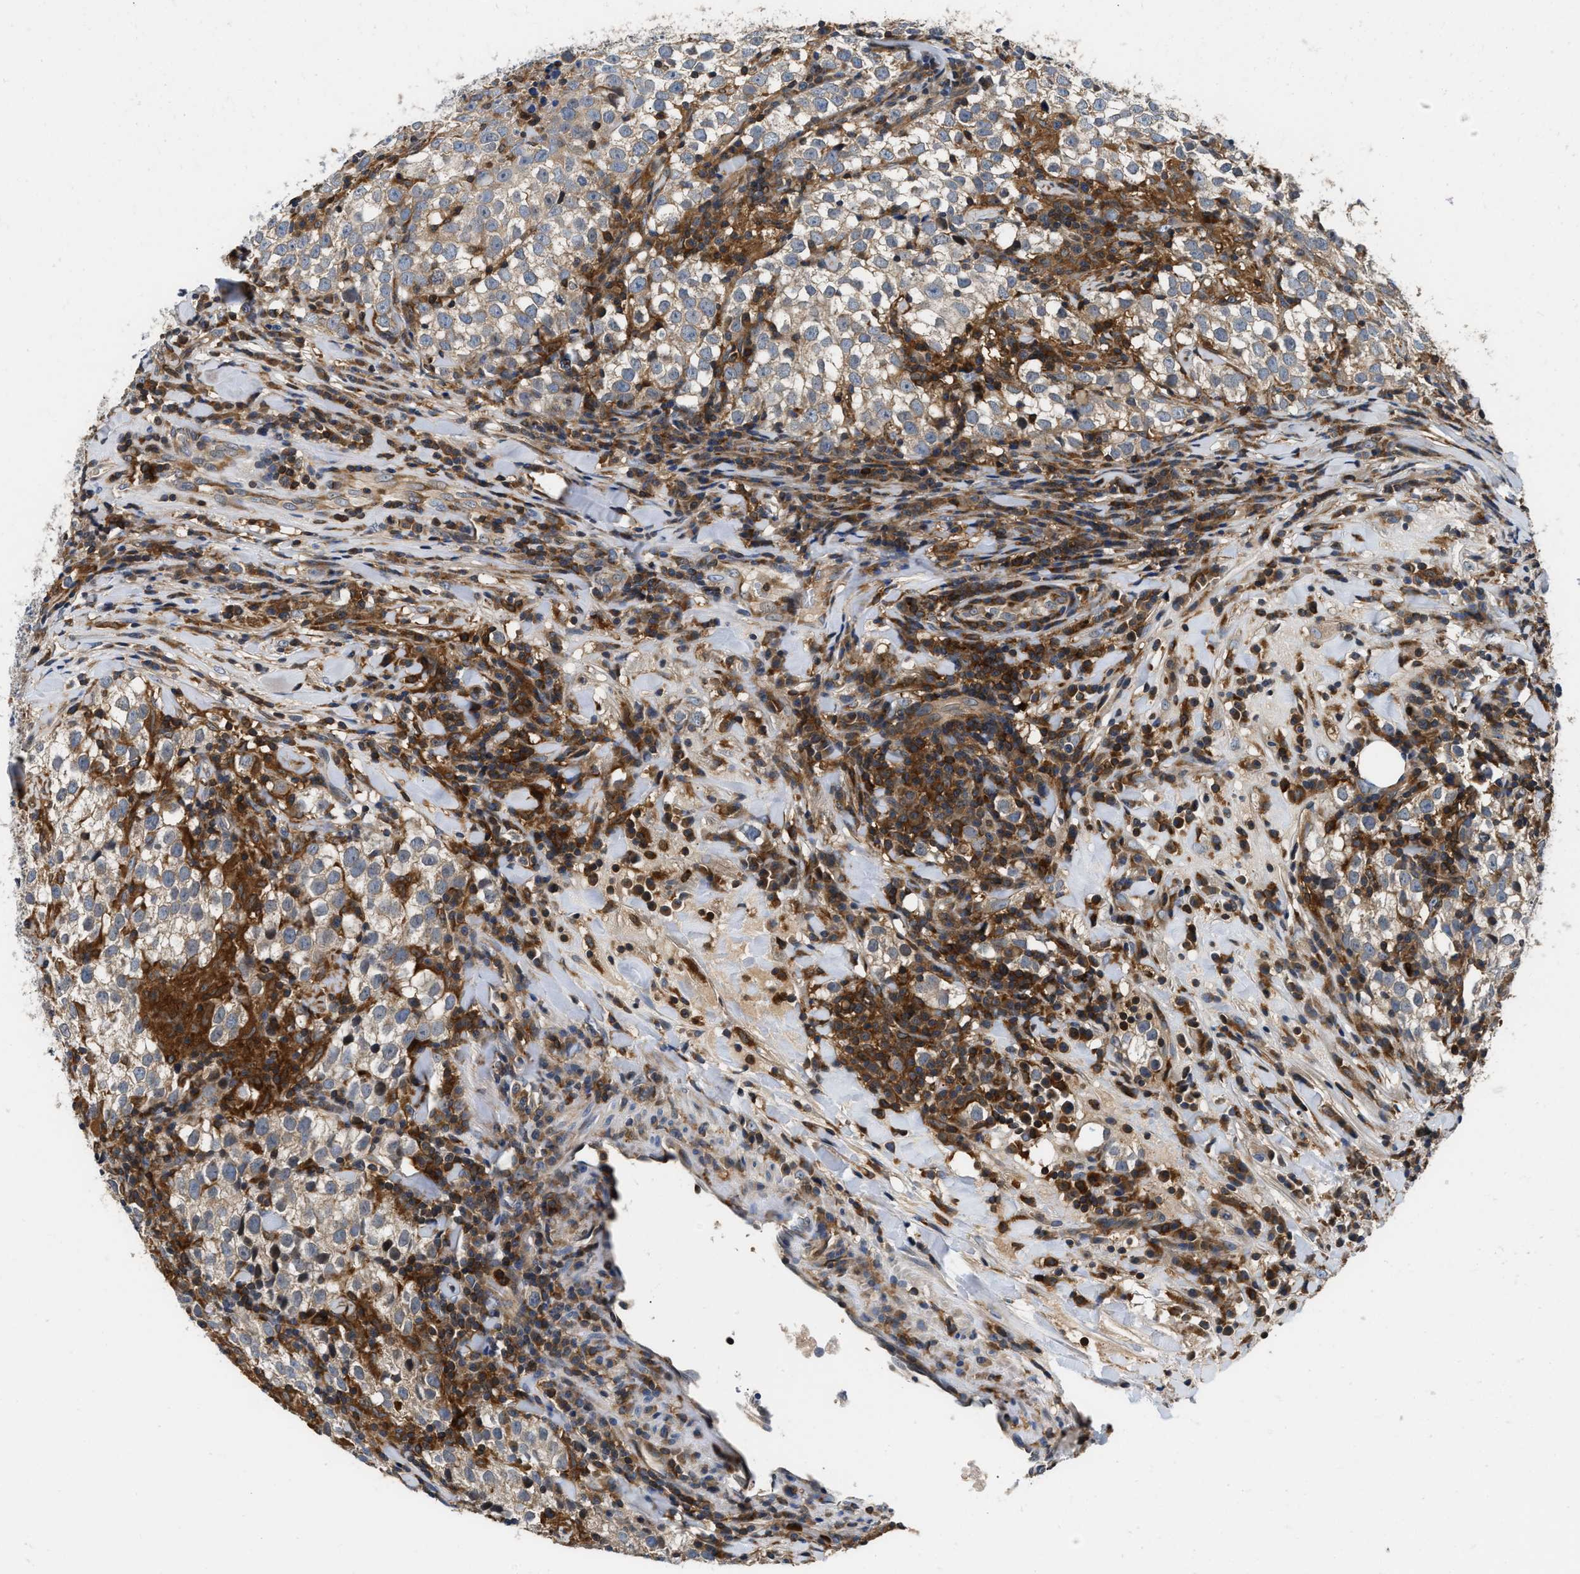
{"staining": {"intensity": "weak", "quantity": "<25%", "location": "cytoplasmic/membranous"}, "tissue": "testis cancer", "cell_type": "Tumor cells", "image_type": "cancer", "snomed": [{"axis": "morphology", "description": "Seminoma, NOS"}, {"axis": "morphology", "description": "Carcinoma, Embryonal, NOS"}, {"axis": "topography", "description": "Testis"}], "caption": "The image shows no significant expression in tumor cells of testis cancer (embryonal carcinoma).", "gene": "OSTF1", "patient": {"sex": "male", "age": 36}}